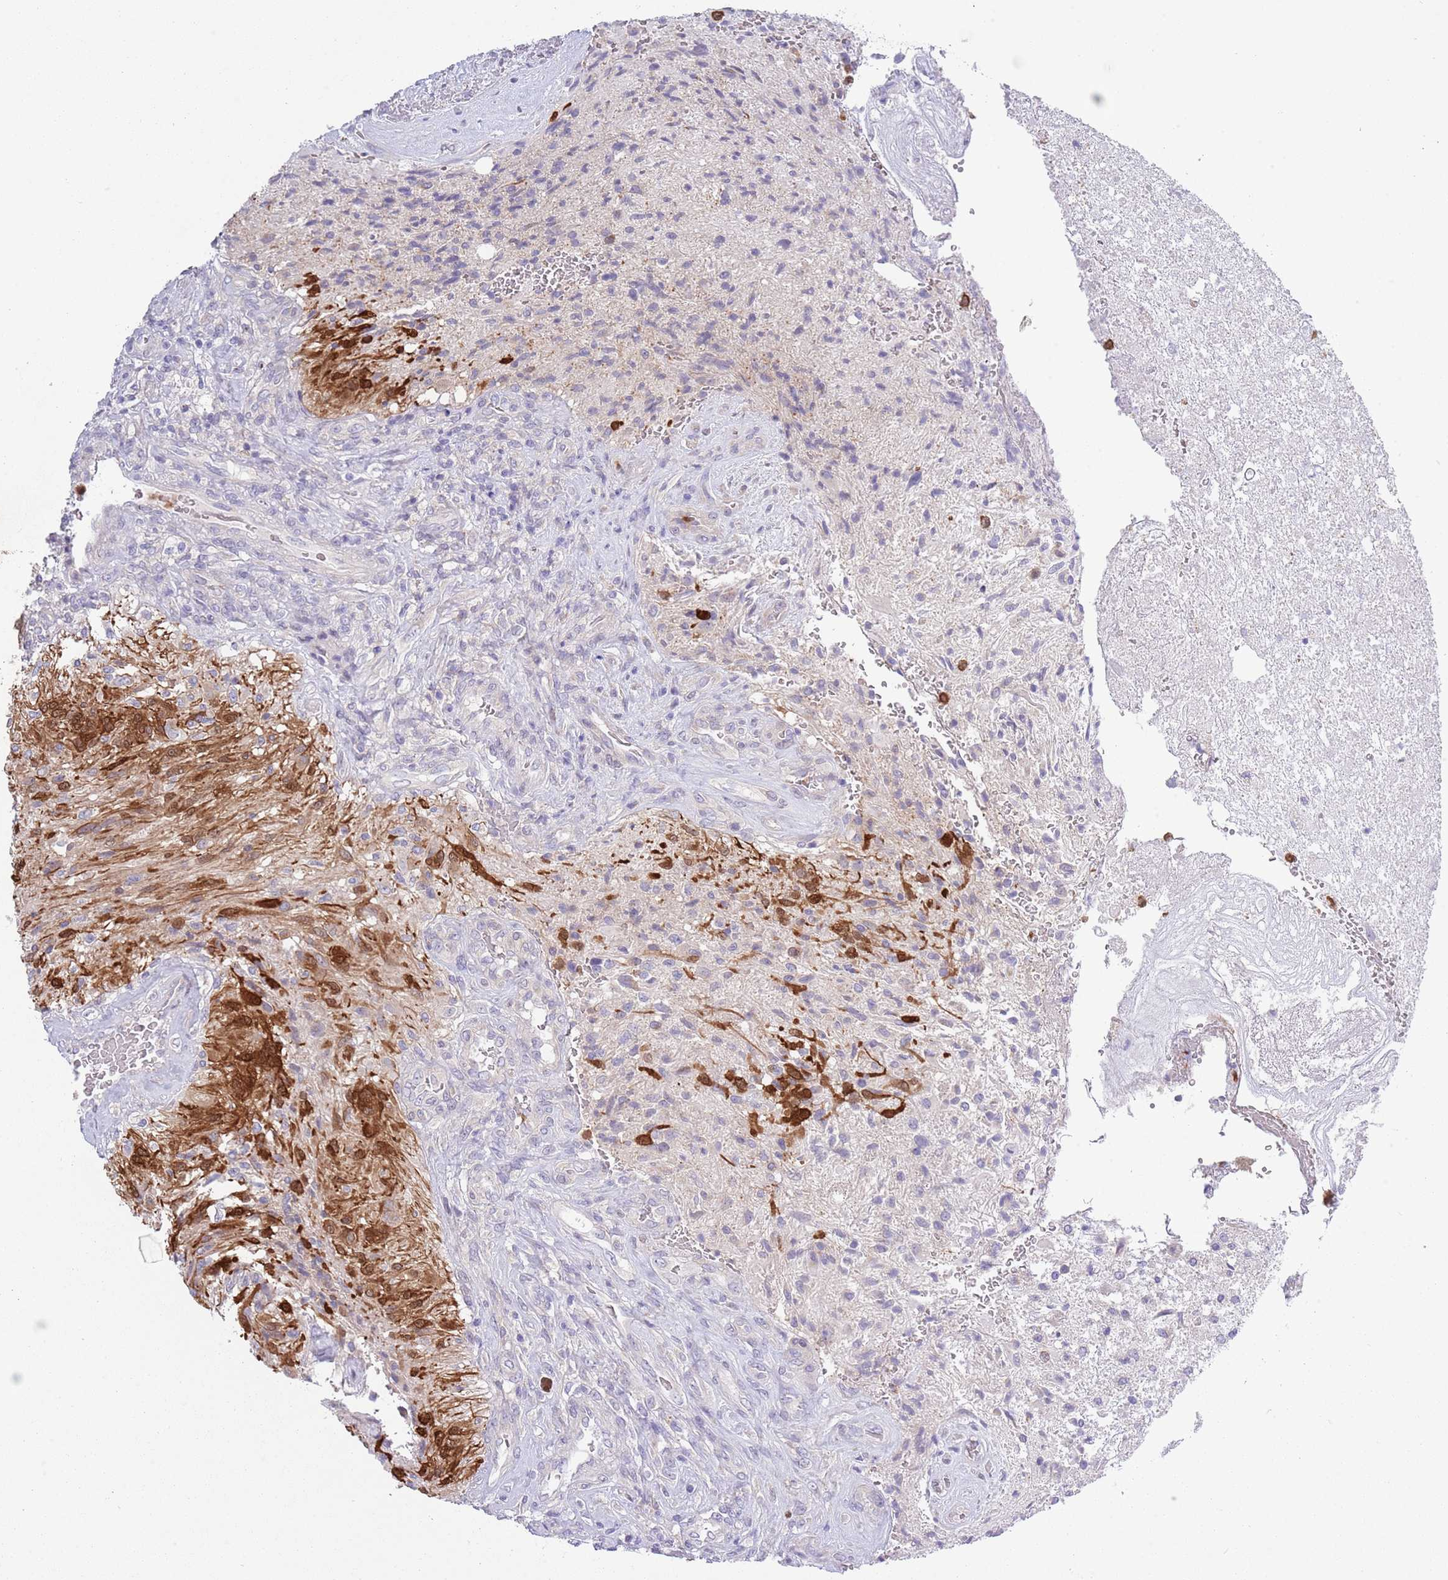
{"staining": {"intensity": "negative", "quantity": "none", "location": "none"}, "tissue": "glioma", "cell_type": "Tumor cells", "image_type": "cancer", "snomed": [{"axis": "morphology", "description": "Glioma, malignant, High grade"}, {"axis": "topography", "description": "Brain"}], "caption": "This photomicrograph is of high-grade glioma (malignant) stained with immunohistochemistry to label a protein in brown with the nuclei are counter-stained blue. There is no staining in tumor cells. The staining is performed using DAB (3,3'-diaminobenzidine) brown chromogen with nuclei counter-stained in using hematoxylin.", "gene": "ZFP2", "patient": {"sex": "male", "age": 56}}